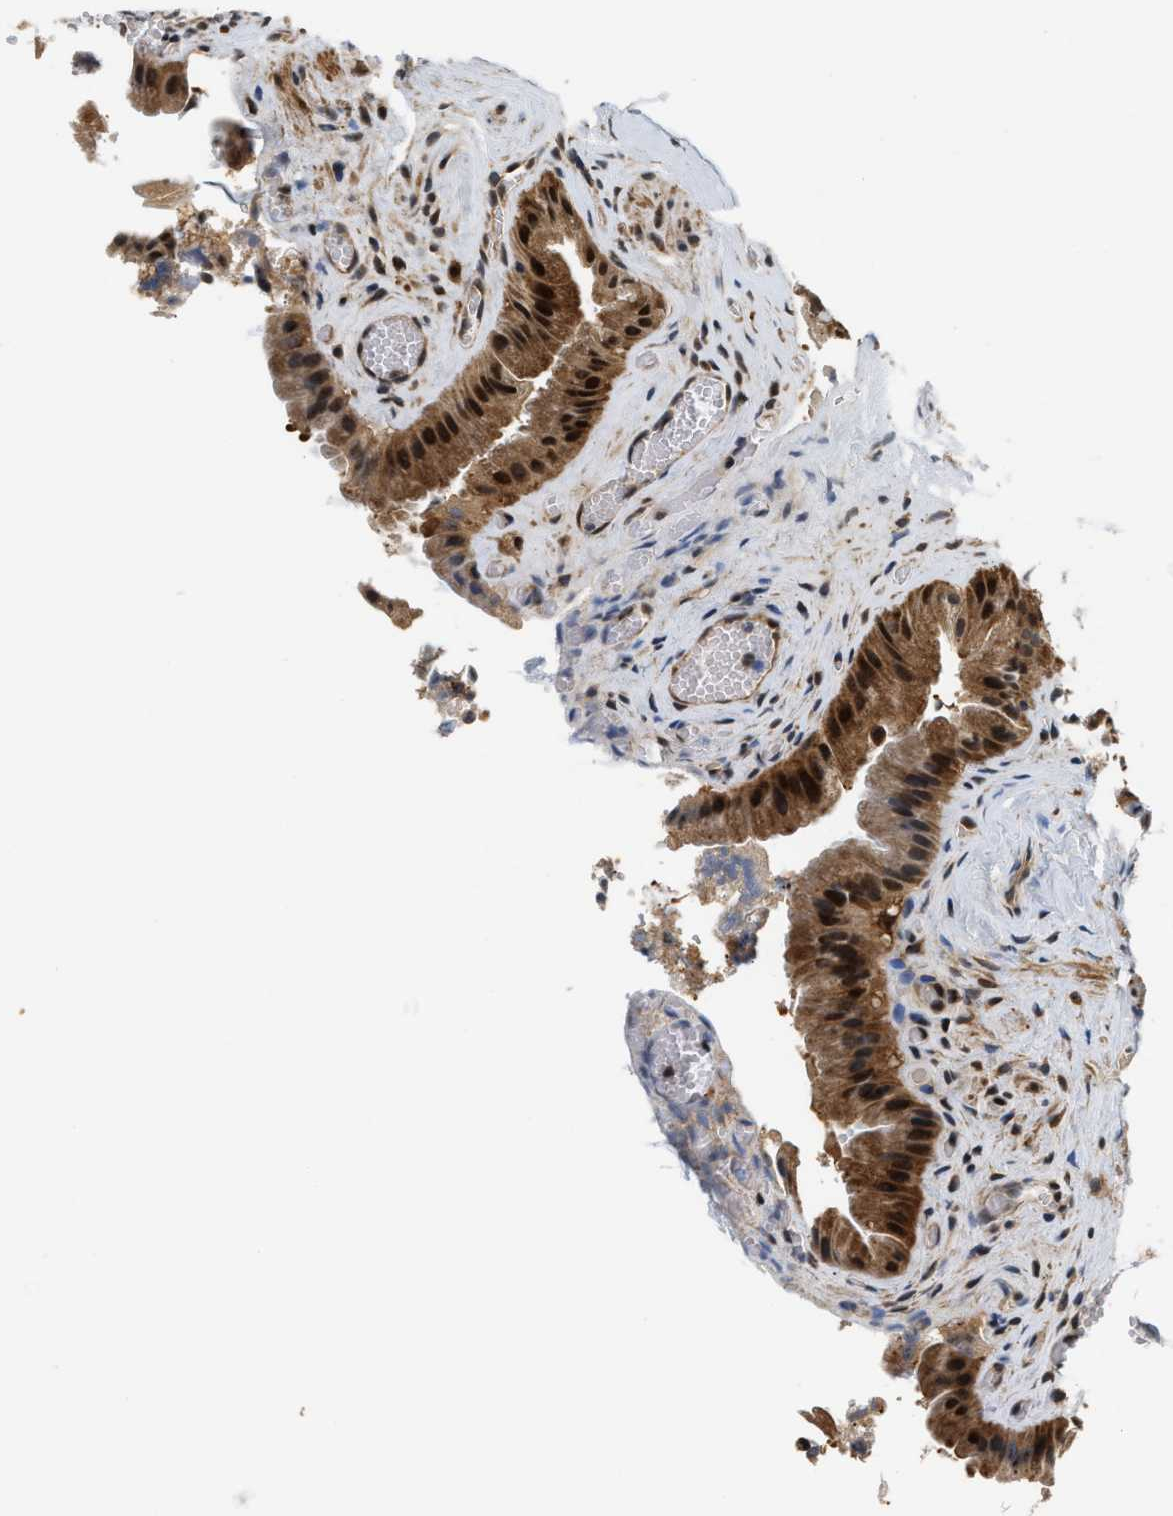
{"staining": {"intensity": "strong", "quantity": ">75%", "location": "cytoplasmic/membranous,nuclear"}, "tissue": "gallbladder", "cell_type": "Glandular cells", "image_type": "normal", "snomed": [{"axis": "morphology", "description": "Normal tissue, NOS"}, {"axis": "topography", "description": "Gallbladder"}], "caption": "Protein staining displays strong cytoplasmic/membranous,nuclear staining in about >75% of glandular cells in normal gallbladder.", "gene": "LARP6", "patient": {"sex": "male", "age": 49}}